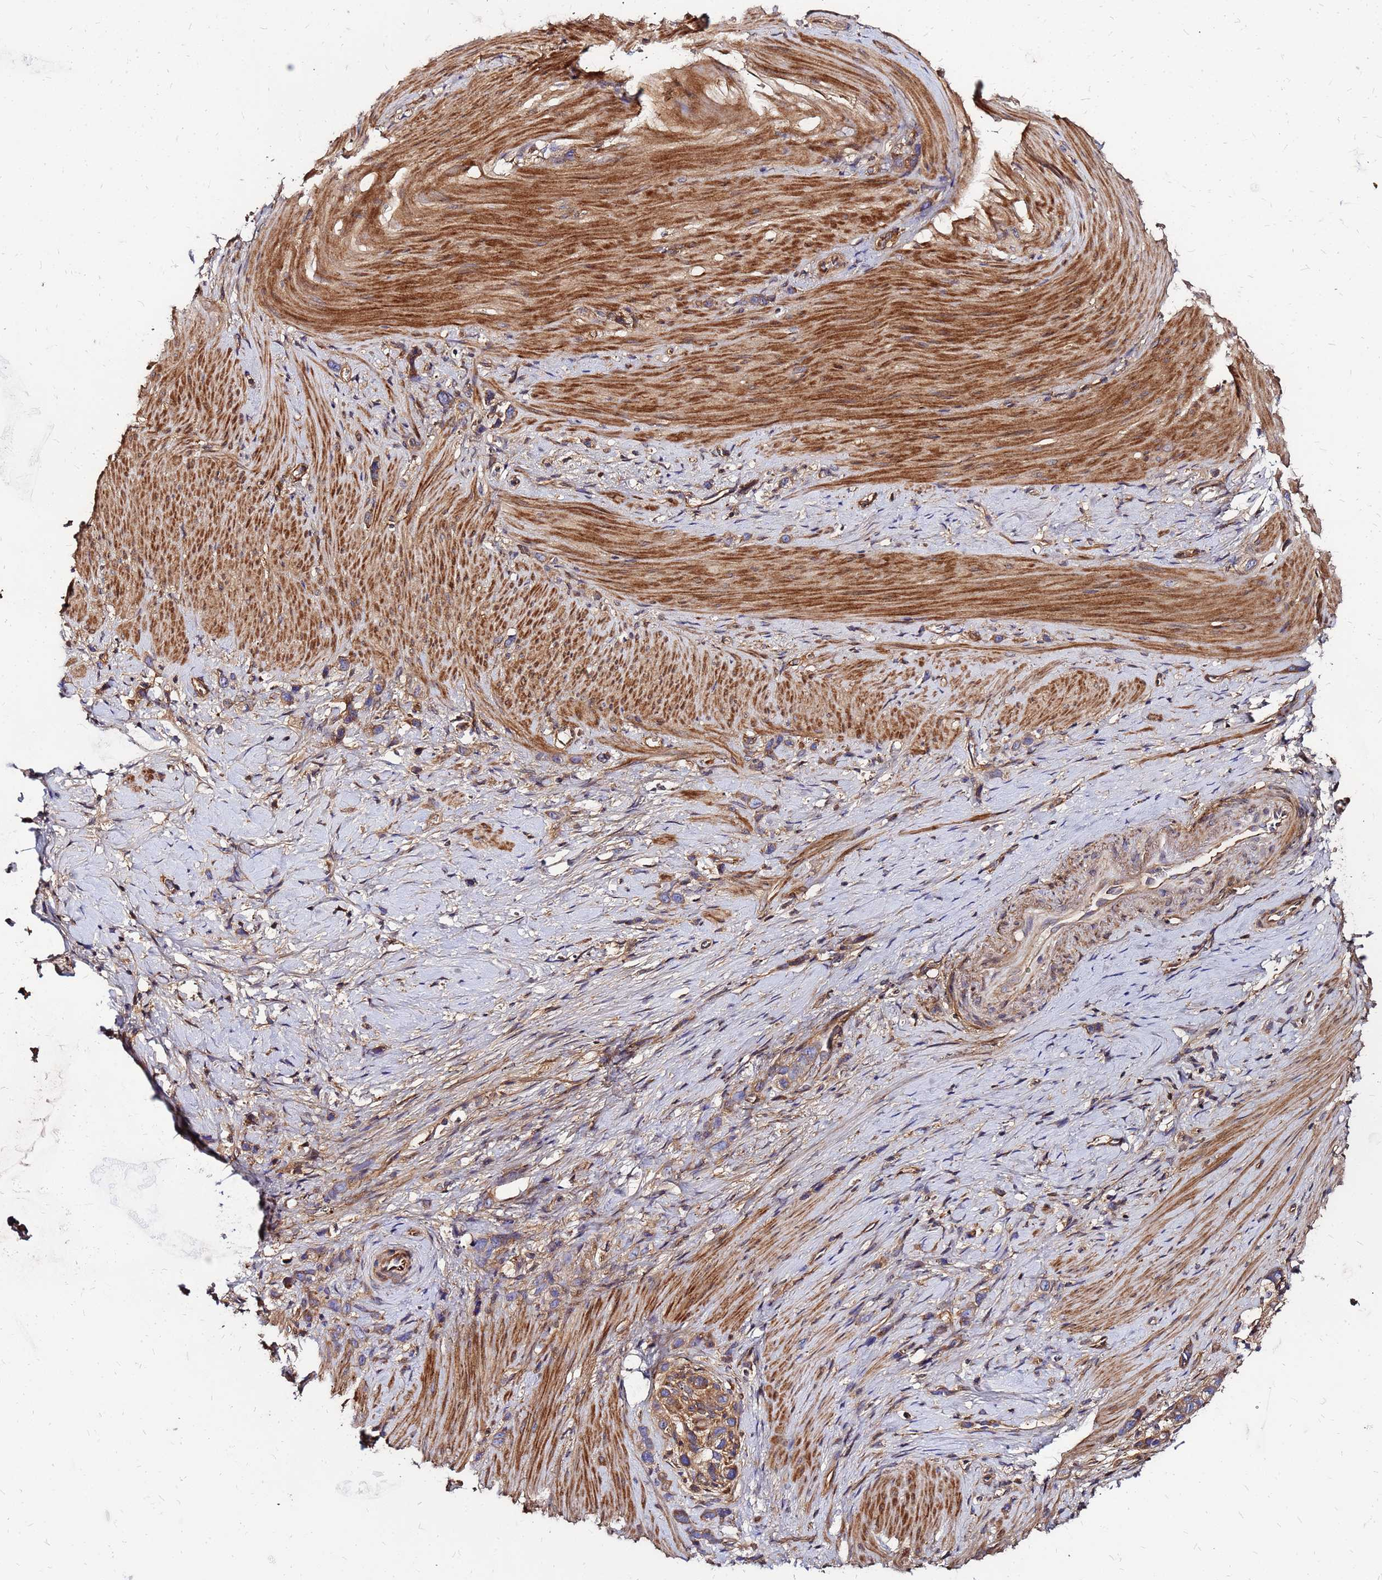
{"staining": {"intensity": "weak", "quantity": ">75%", "location": "cytoplasmic/membranous"}, "tissue": "stomach cancer", "cell_type": "Tumor cells", "image_type": "cancer", "snomed": [{"axis": "morphology", "description": "Adenocarcinoma, NOS"}, {"axis": "topography", "description": "Stomach"}], "caption": "Stomach adenocarcinoma was stained to show a protein in brown. There is low levels of weak cytoplasmic/membranous positivity in about >75% of tumor cells. Nuclei are stained in blue.", "gene": "CYBC1", "patient": {"sex": "female", "age": 65}}